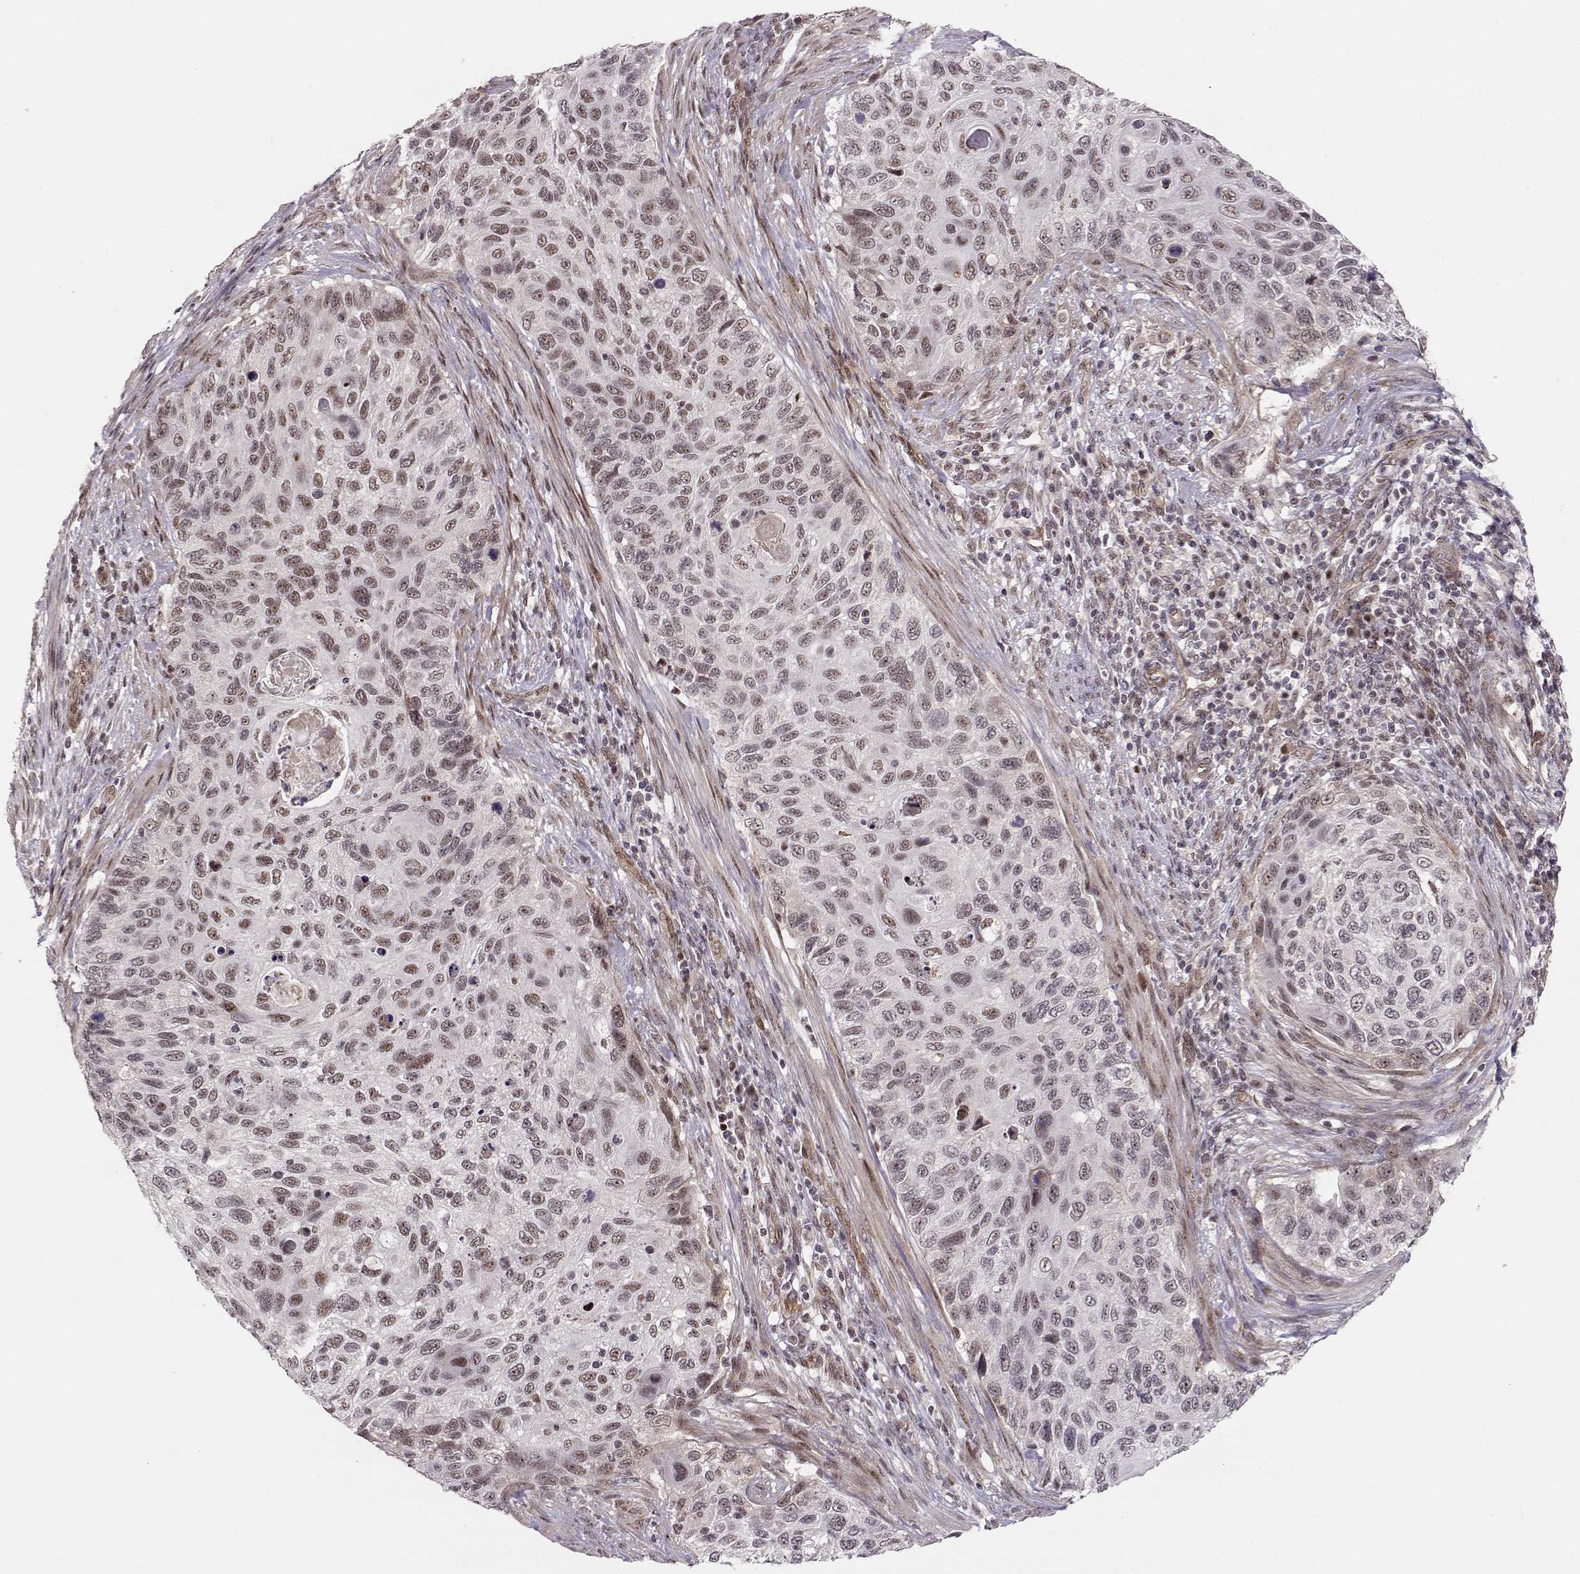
{"staining": {"intensity": "weak", "quantity": "25%-75%", "location": "nuclear"}, "tissue": "cervical cancer", "cell_type": "Tumor cells", "image_type": "cancer", "snomed": [{"axis": "morphology", "description": "Squamous cell carcinoma, NOS"}, {"axis": "topography", "description": "Cervix"}], "caption": "Immunohistochemistry (IHC) image of human squamous cell carcinoma (cervical) stained for a protein (brown), which displays low levels of weak nuclear staining in approximately 25%-75% of tumor cells.", "gene": "CIR1", "patient": {"sex": "female", "age": 70}}